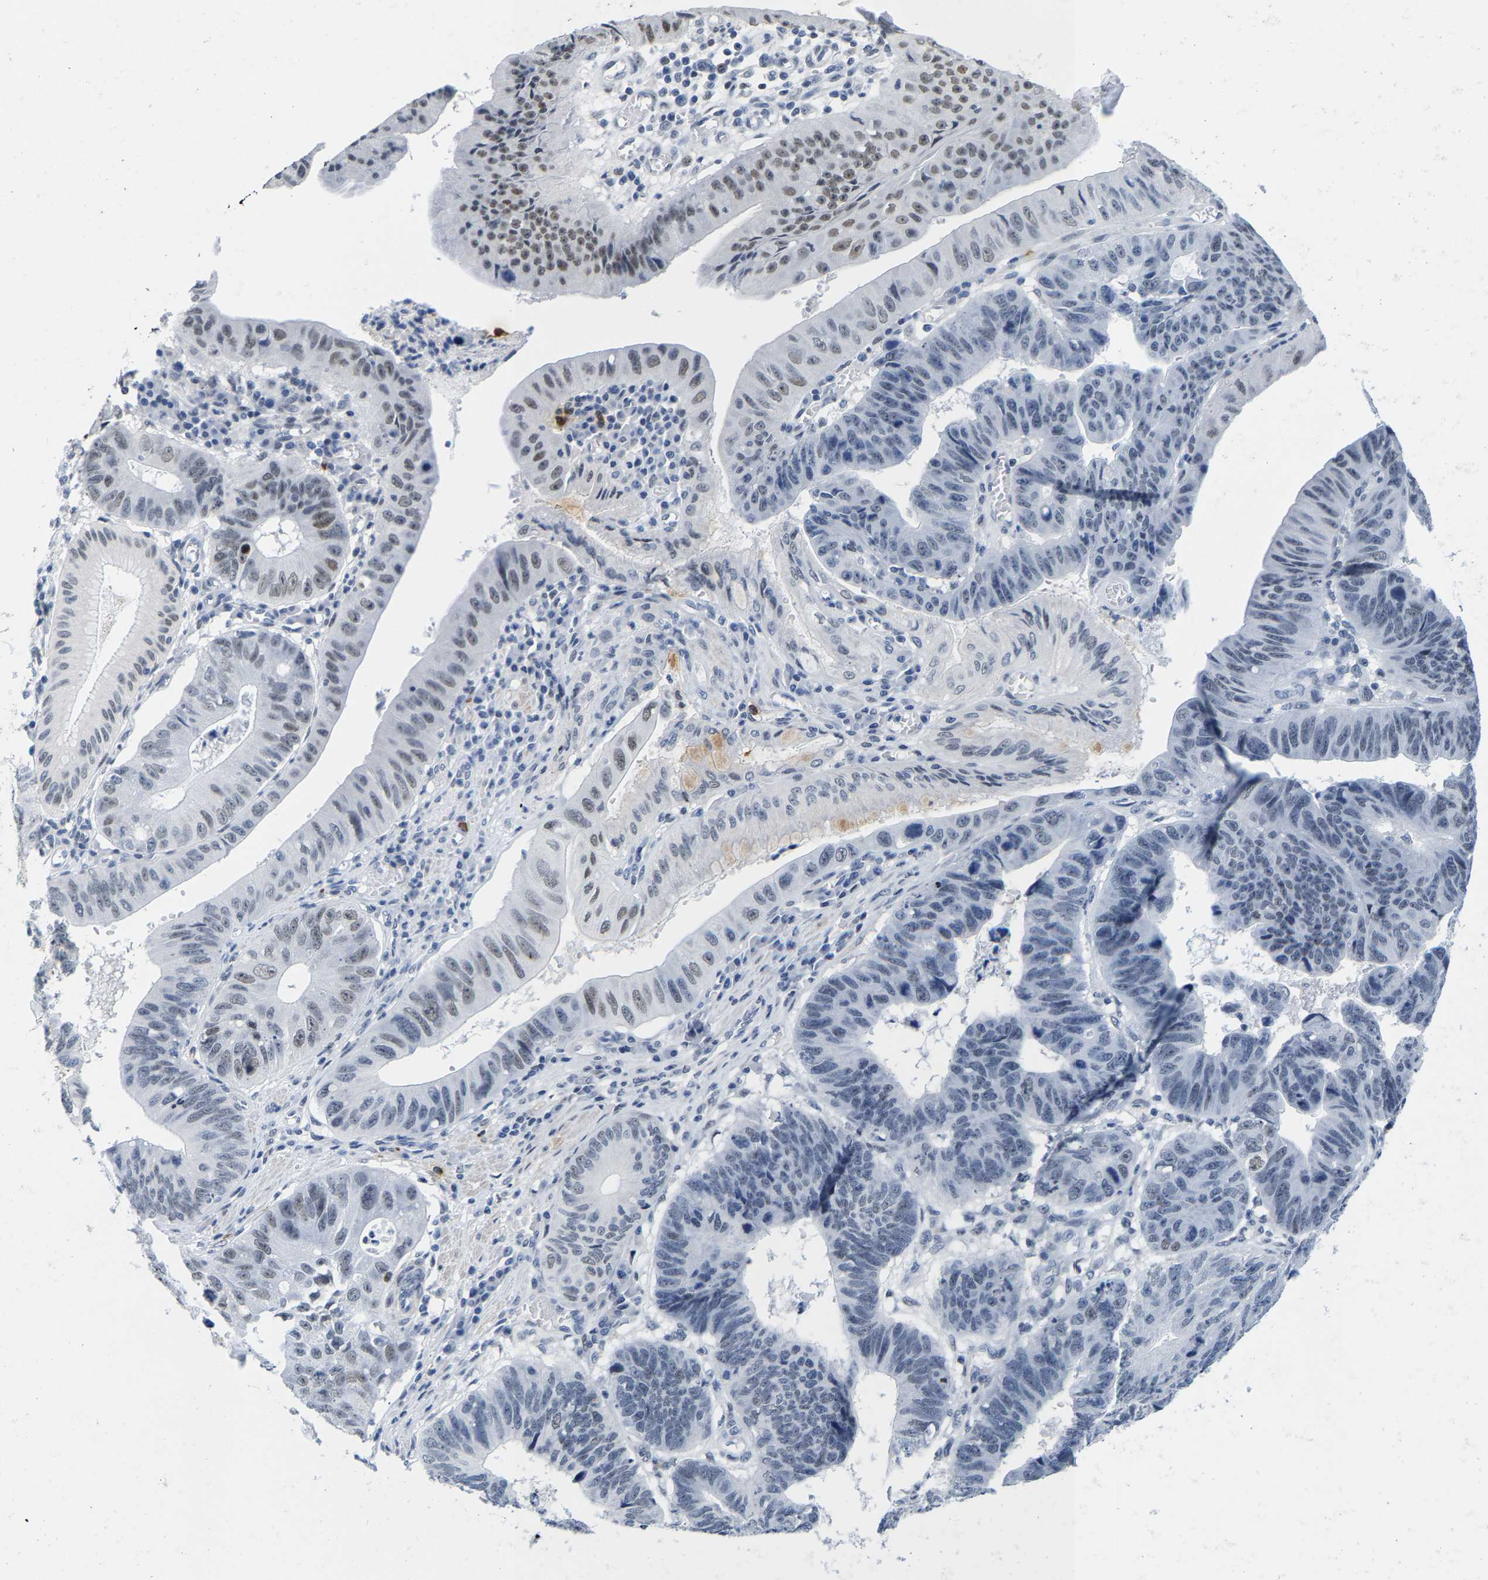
{"staining": {"intensity": "negative", "quantity": "none", "location": "none"}, "tissue": "stomach cancer", "cell_type": "Tumor cells", "image_type": "cancer", "snomed": [{"axis": "morphology", "description": "Adenocarcinoma, NOS"}, {"axis": "topography", "description": "Stomach"}], "caption": "Image shows no protein positivity in tumor cells of stomach cancer tissue.", "gene": "SETD1B", "patient": {"sex": "male", "age": 59}}